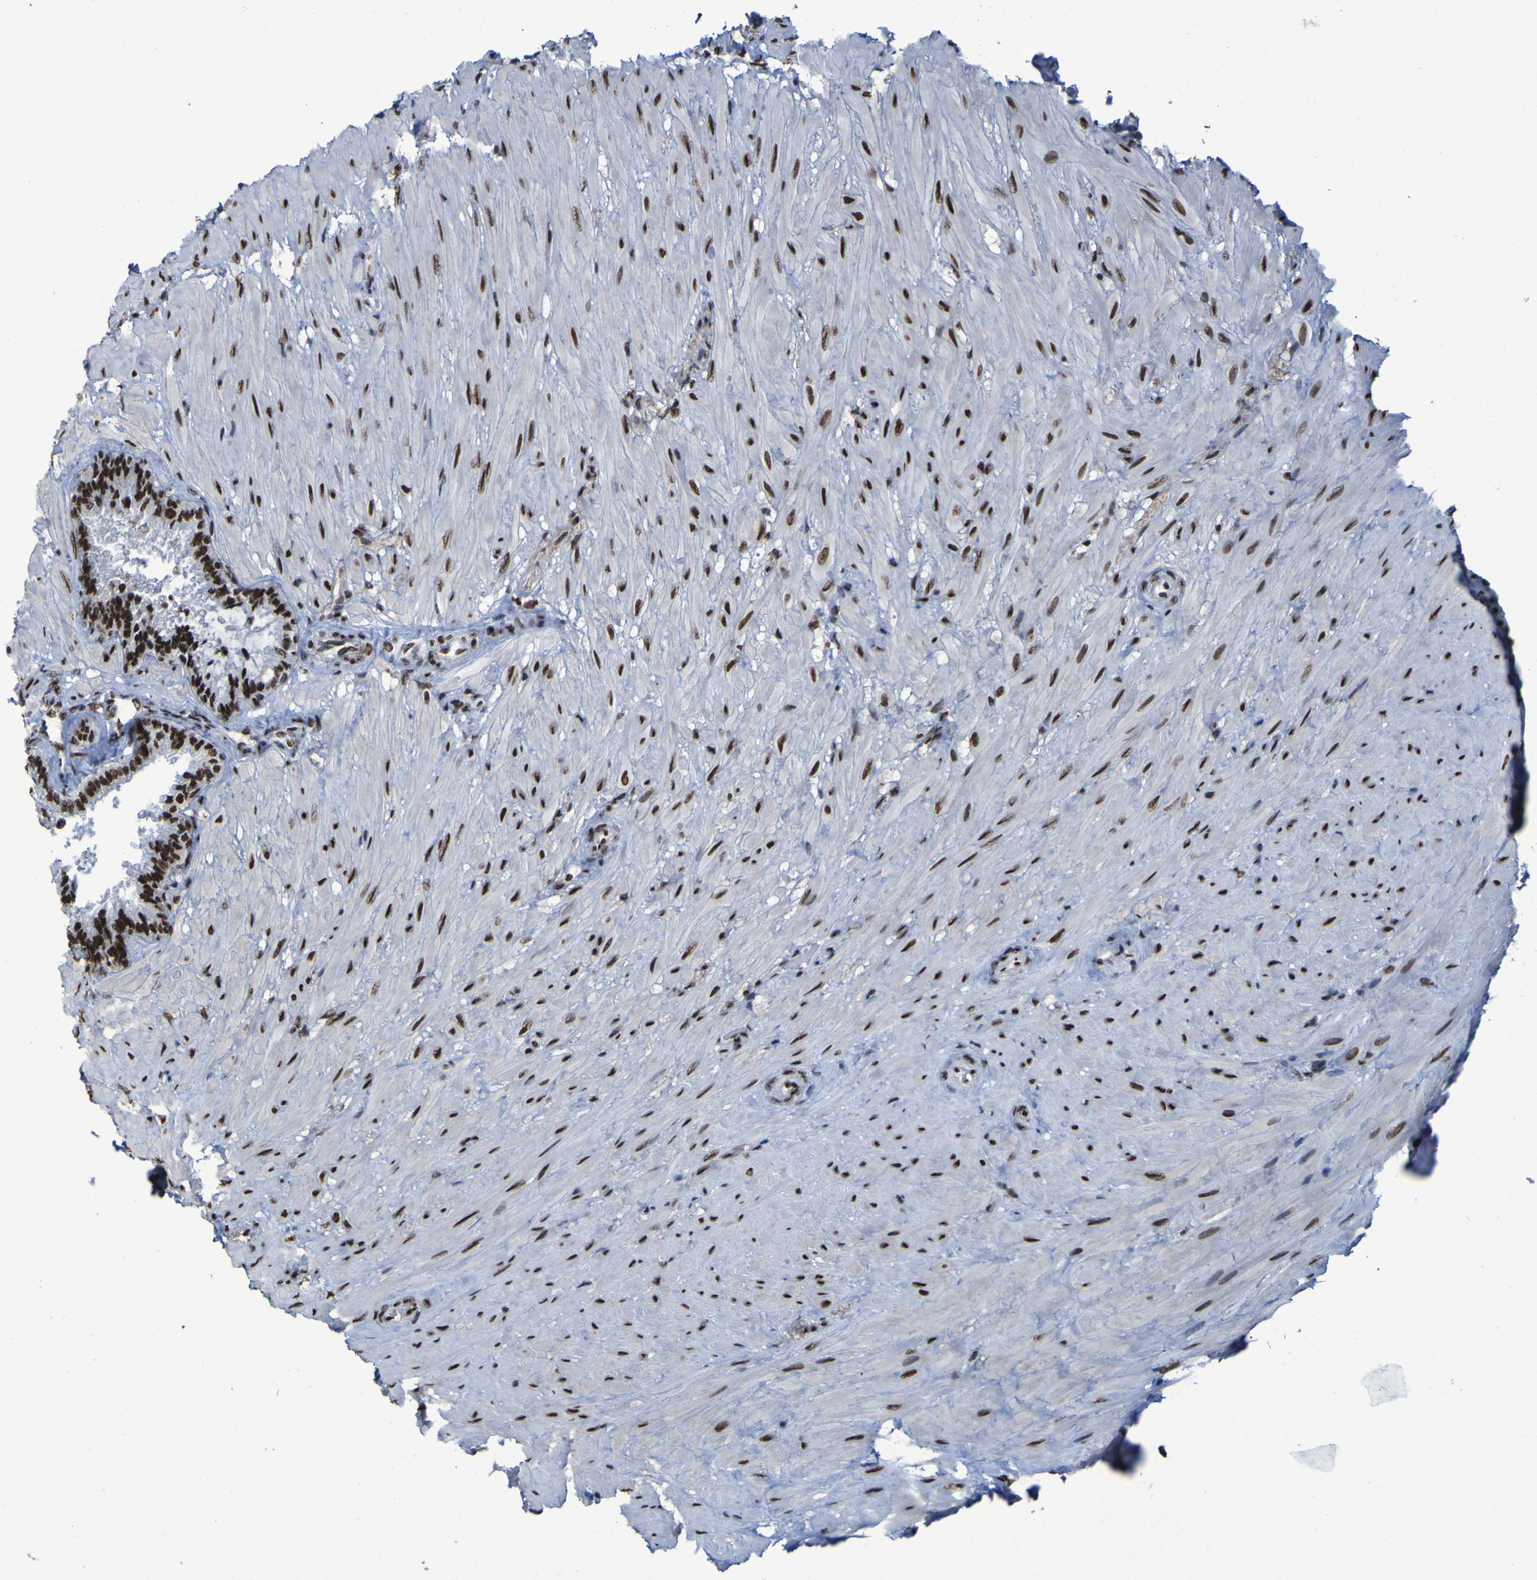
{"staining": {"intensity": "strong", "quantity": ">75%", "location": "nuclear"}, "tissue": "seminal vesicle", "cell_type": "Glandular cells", "image_type": "normal", "snomed": [{"axis": "morphology", "description": "Normal tissue, NOS"}, {"axis": "topography", "description": "Seminal veicle"}], "caption": "IHC of normal human seminal vesicle shows high levels of strong nuclear staining in about >75% of glandular cells.", "gene": "HNRNPR", "patient": {"sex": "male", "age": 46}}